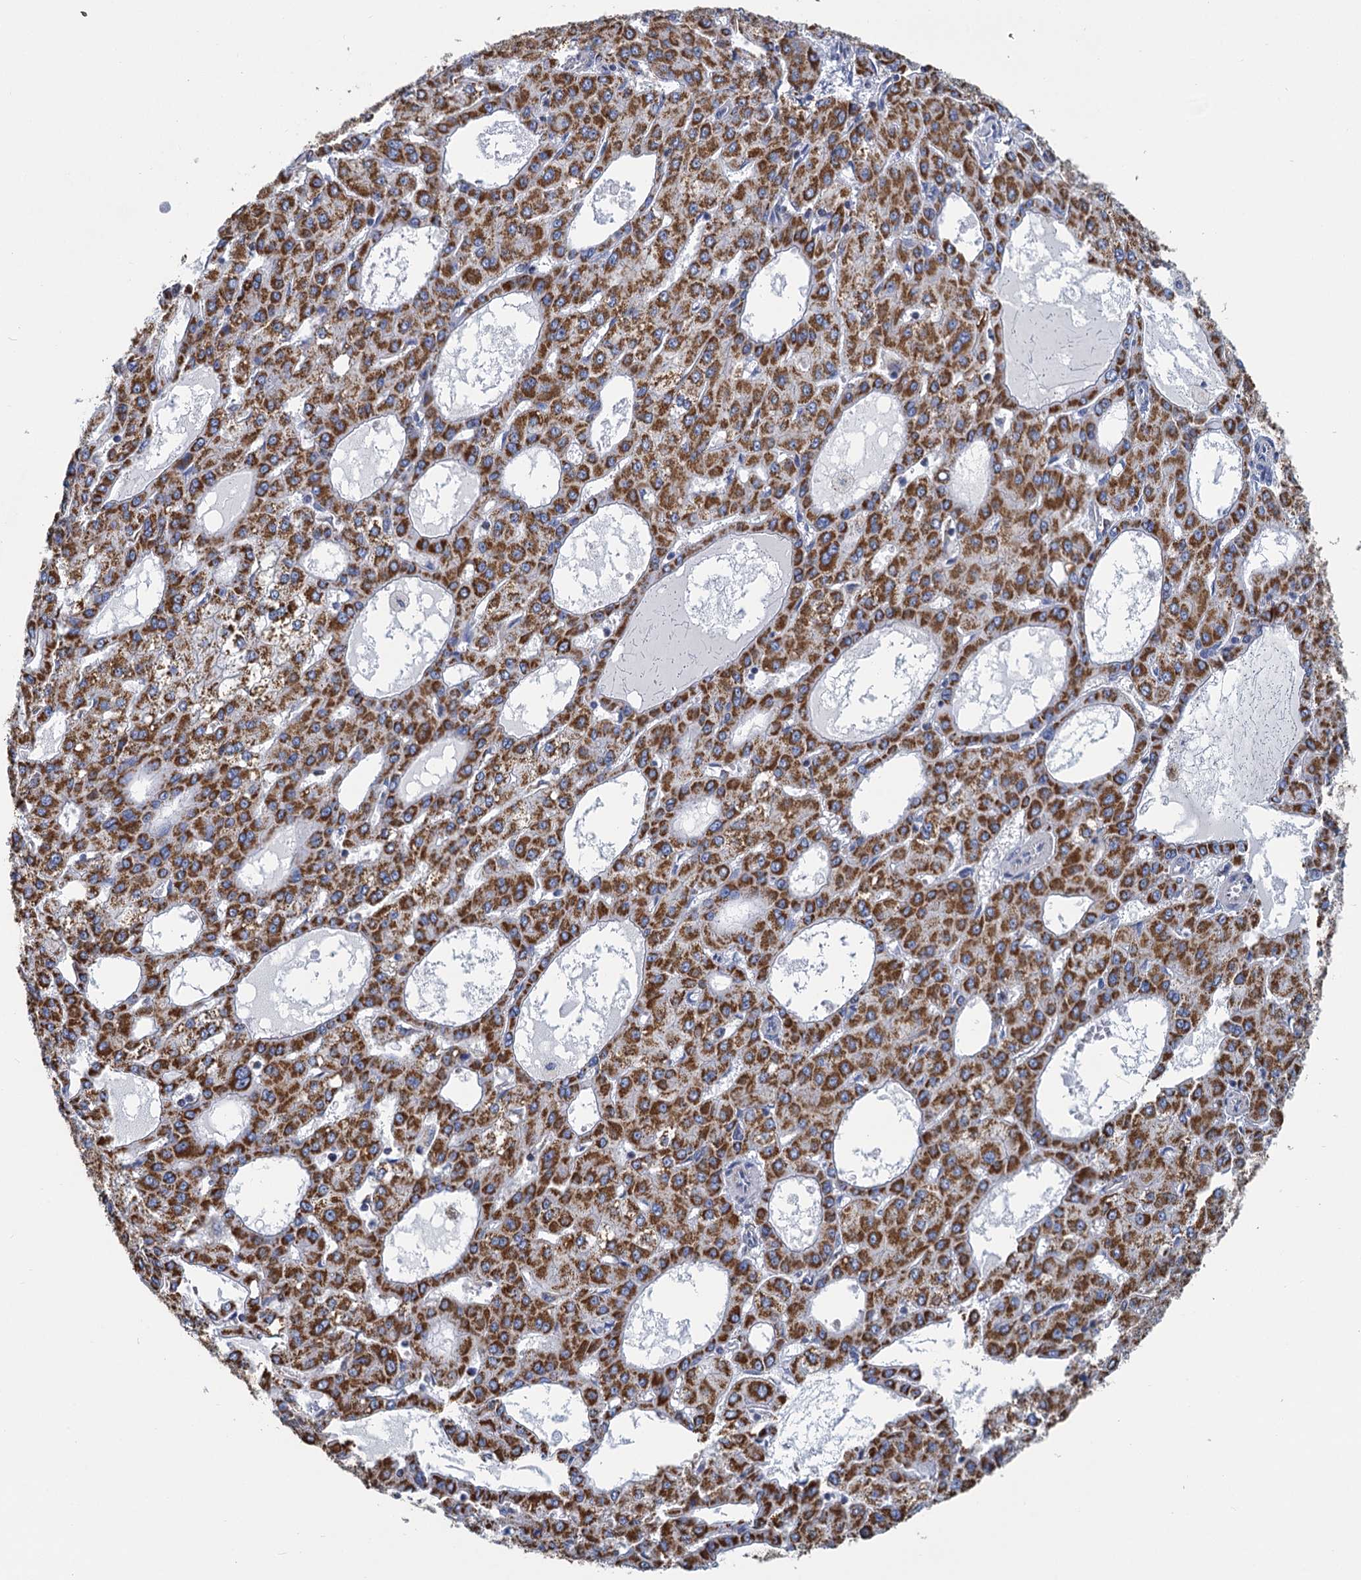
{"staining": {"intensity": "strong", "quantity": ">75%", "location": "cytoplasmic/membranous"}, "tissue": "liver cancer", "cell_type": "Tumor cells", "image_type": "cancer", "snomed": [{"axis": "morphology", "description": "Carcinoma, Hepatocellular, NOS"}, {"axis": "topography", "description": "Liver"}], "caption": "Immunohistochemistry of liver cancer (hepatocellular carcinoma) displays high levels of strong cytoplasmic/membranous staining in about >75% of tumor cells. (DAB (3,3'-diaminobenzidine) IHC, brown staining for protein, blue staining for nuclei).", "gene": "CCP110", "patient": {"sex": "male", "age": 47}}